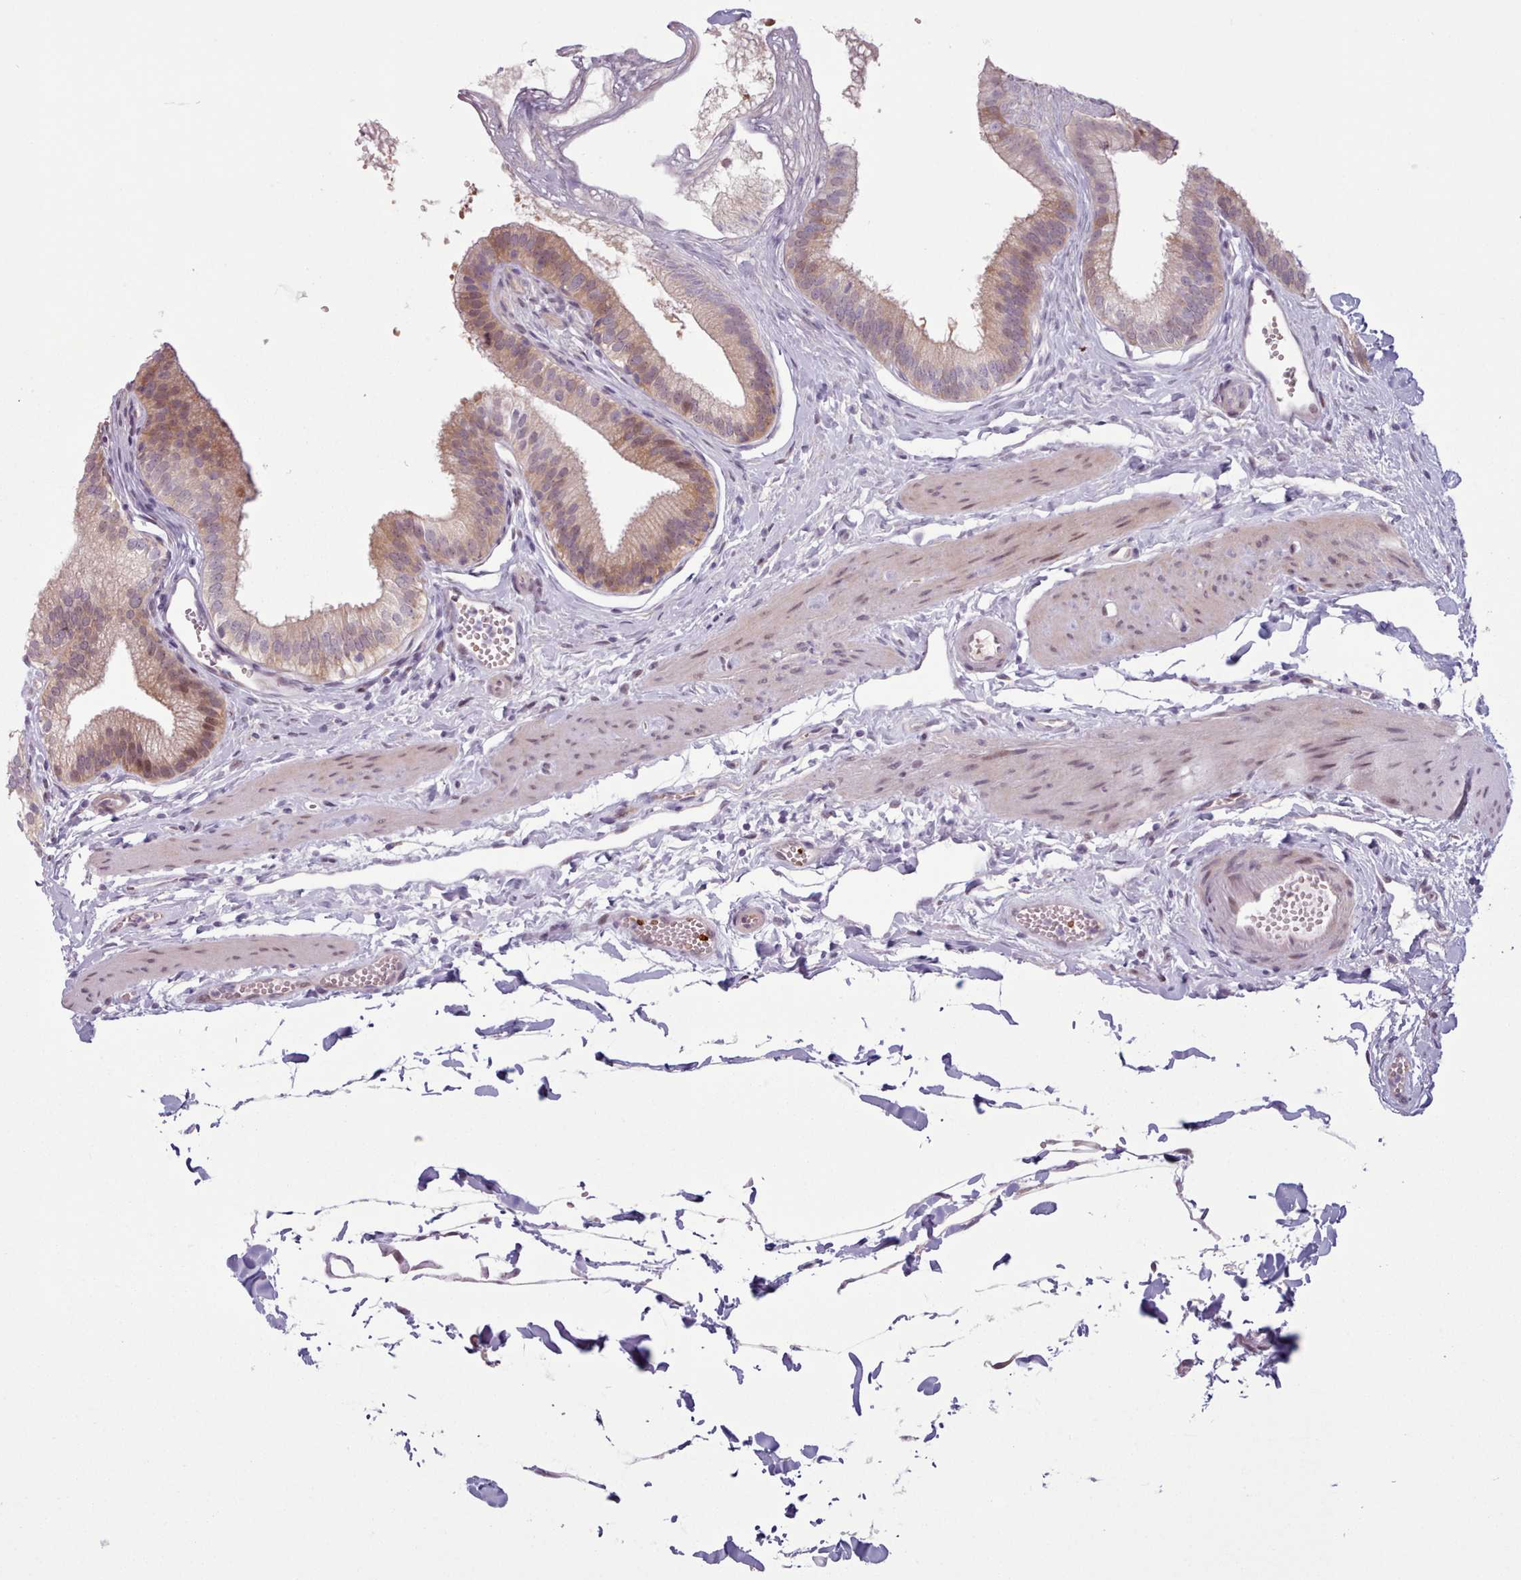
{"staining": {"intensity": "moderate", "quantity": "<25%", "location": "cytoplasmic/membranous,nuclear"}, "tissue": "gallbladder", "cell_type": "Glandular cells", "image_type": "normal", "snomed": [{"axis": "morphology", "description": "Normal tissue, NOS"}, {"axis": "topography", "description": "Gallbladder"}], "caption": "Immunohistochemistry photomicrograph of normal gallbladder: human gallbladder stained using immunohistochemistry (IHC) reveals low levels of moderate protein expression localized specifically in the cytoplasmic/membranous,nuclear of glandular cells, appearing as a cytoplasmic/membranous,nuclear brown color.", "gene": "KBTBD6", "patient": {"sex": "female", "age": 54}}